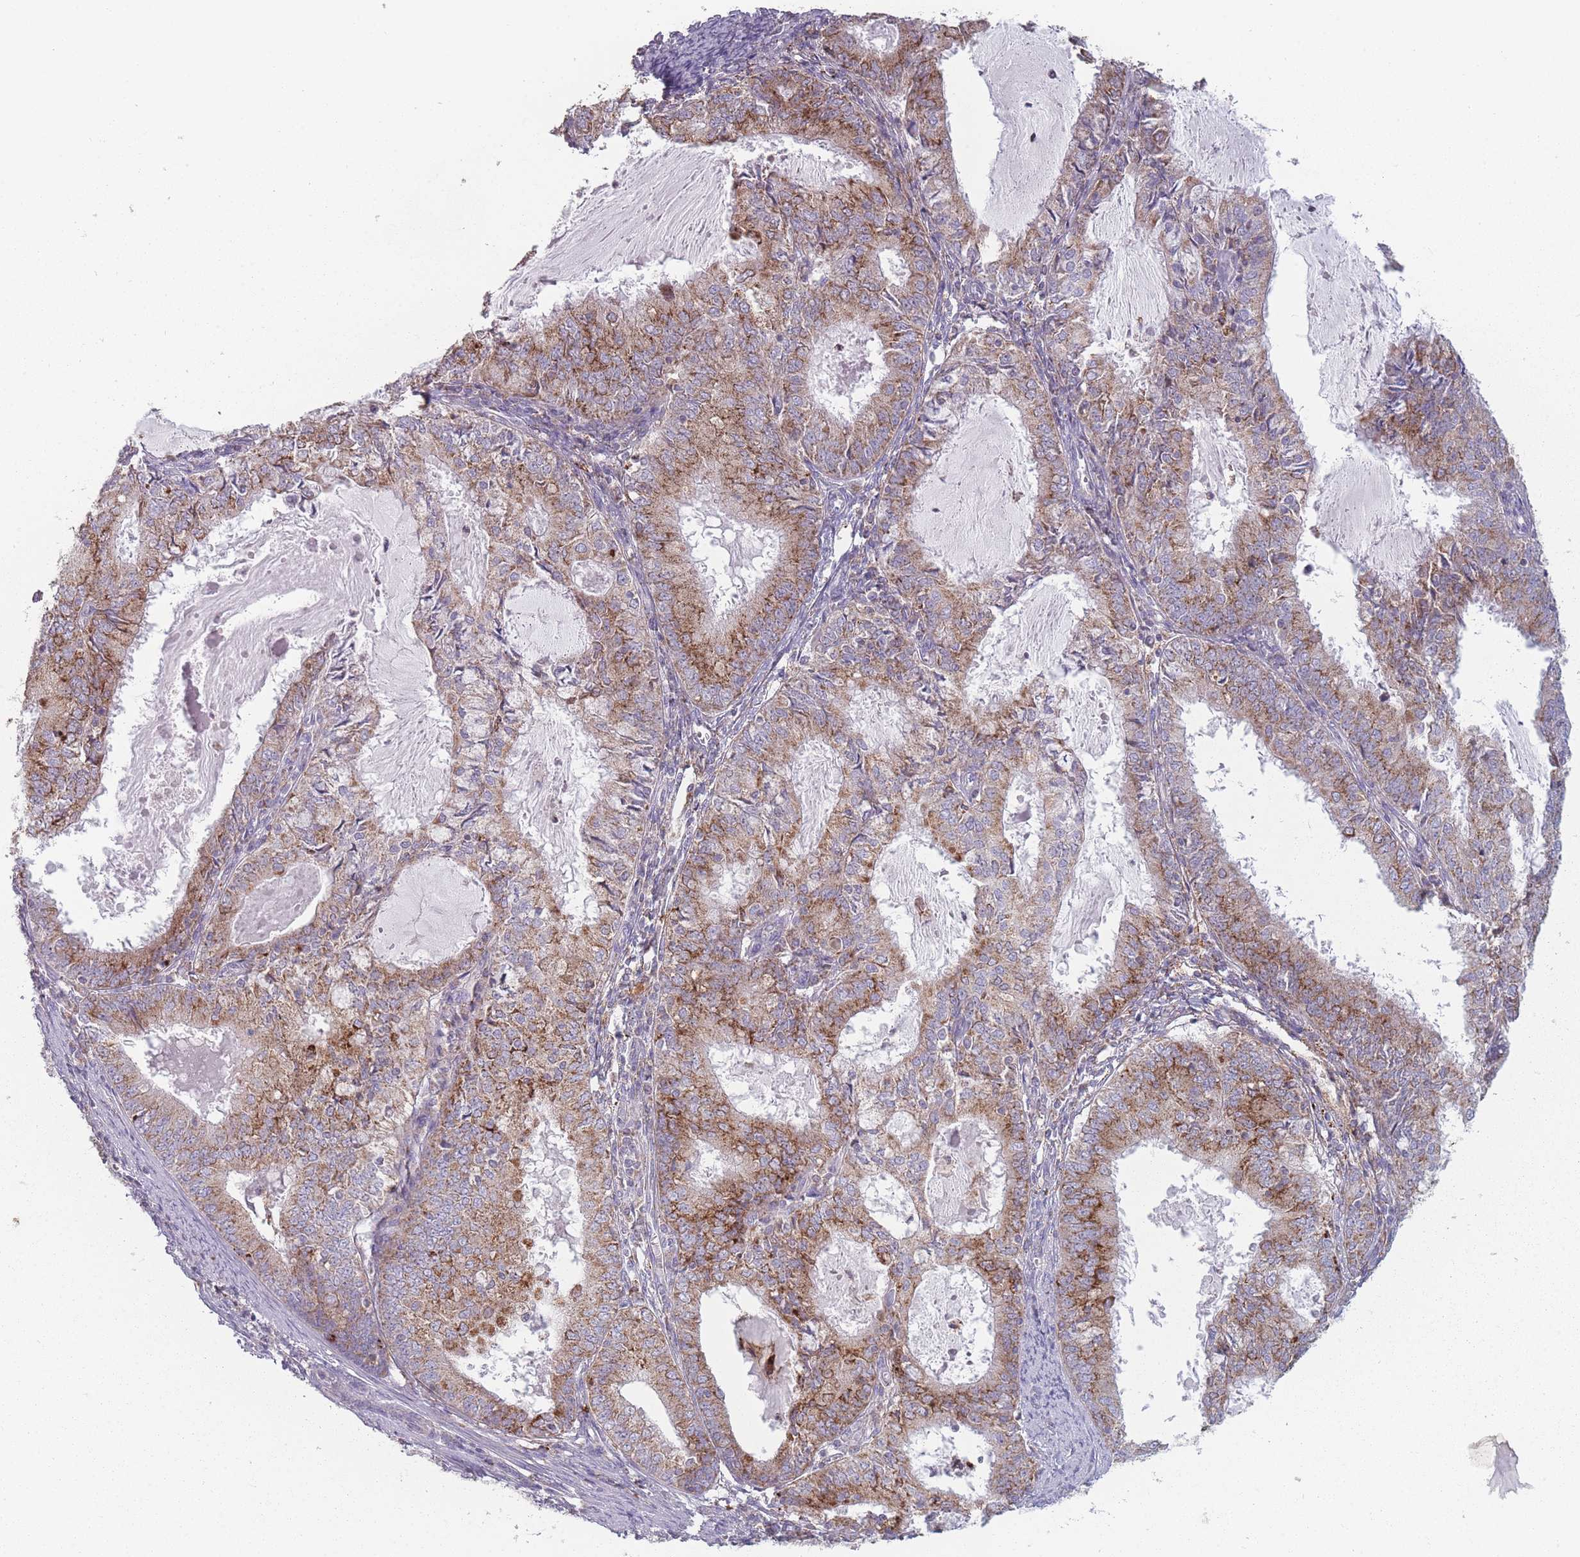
{"staining": {"intensity": "moderate", "quantity": ">75%", "location": "cytoplasmic/membranous"}, "tissue": "endometrial cancer", "cell_type": "Tumor cells", "image_type": "cancer", "snomed": [{"axis": "morphology", "description": "Adenocarcinoma, NOS"}, {"axis": "topography", "description": "Endometrium"}], "caption": "Immunohistochemical staining of human endometrial cancer (adenocarcinoma) exhibits medium levels of moderate cytoplasmic/membranous positivity in approximately >75% of tumor cells.", "gene": "PEX11B", "patient": {"sex": "female", "age": 57}}